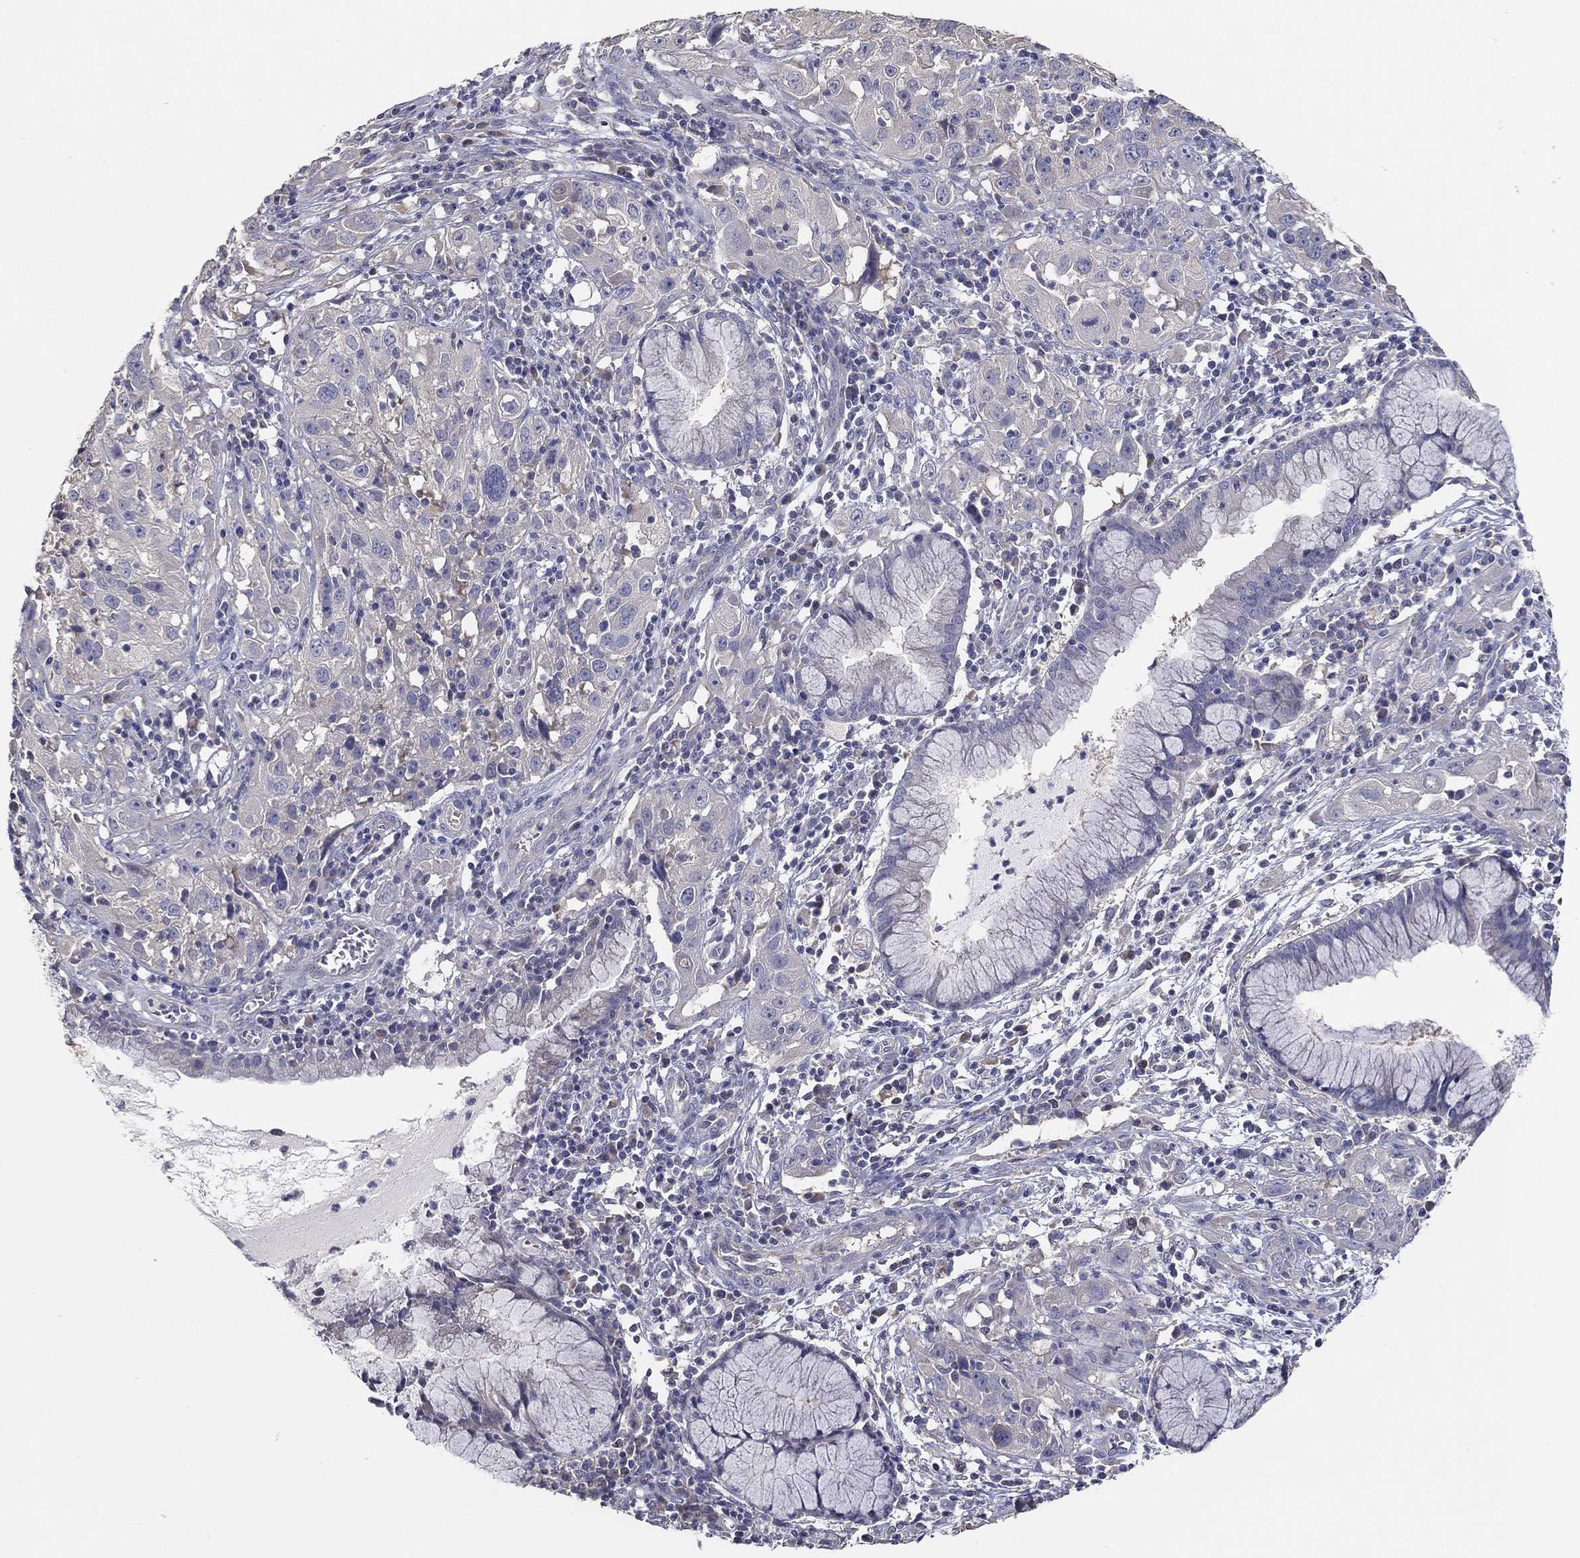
{"staining": {"intensity": "negative", "quantity": "none", "location": "none"}, "tissue": "cervical cancer", "cell_type": "Tumor cells", "image_type": "cancer", "snomed": [{"axis": "morphology", "description": "Squamous cell carcinoma, NOS"}, {"axis": "topography", "description": "Cervix"}], "caption": "Immunohistochemistry (IHC) image of human cervical cancer (squamous cell carcinoma) stained for a protein (brown), which exhibits no expression in tumor cells. (Stains: DAB (3,3'-diaminobenzidine) IHC with hematoxylin counter stain, Microscopy: brightfield microscopy at high magnification).", "gene": "DOCK3", "patient": {"sex": "female", "age": 32}}